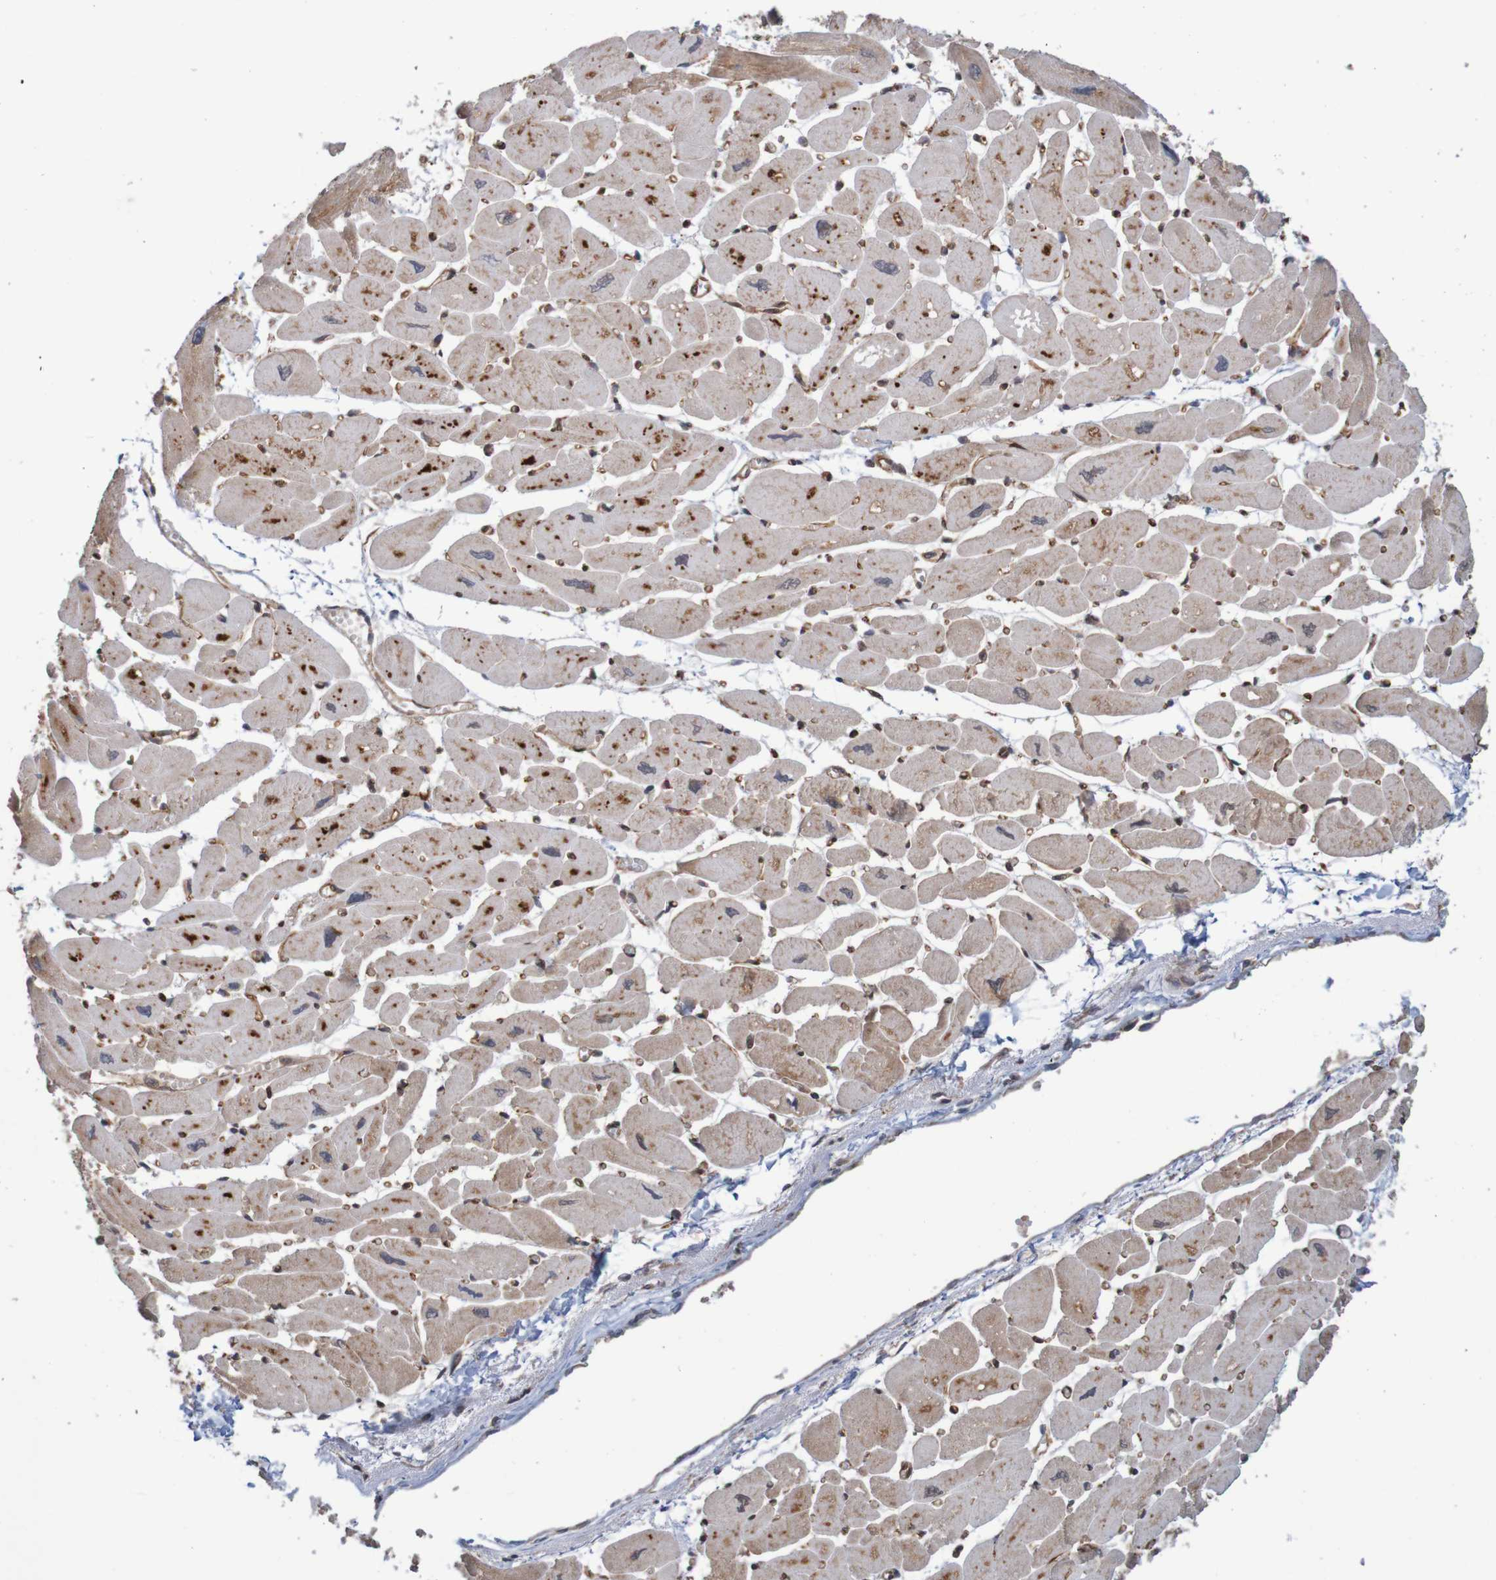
{"staining": {"intensity": "moderate", "quantity": ">75%", "location": "cytoplasmic/membranous"}, "tissue": "heart muscle", "cell_type": "Cardiomyocytes", "image_type": "normal", "snomed": [{"axis": "morphology", "description": "Normal tissue, NOS"}, {"axis": "topography", "description": "Heart"}], "caption": "Immunohistochemistry (DAB (3,3'-diaminobenzidine)) staining of benign human heart muscle shows moderate cytoplasmic/membranous protein staining in about >75% of cardiomyocytes. (DAB = brown stain, brightfield microscopy at high magnification).", "gene": "MRPL52", "patient": {"sex": "female", "age": 54}}